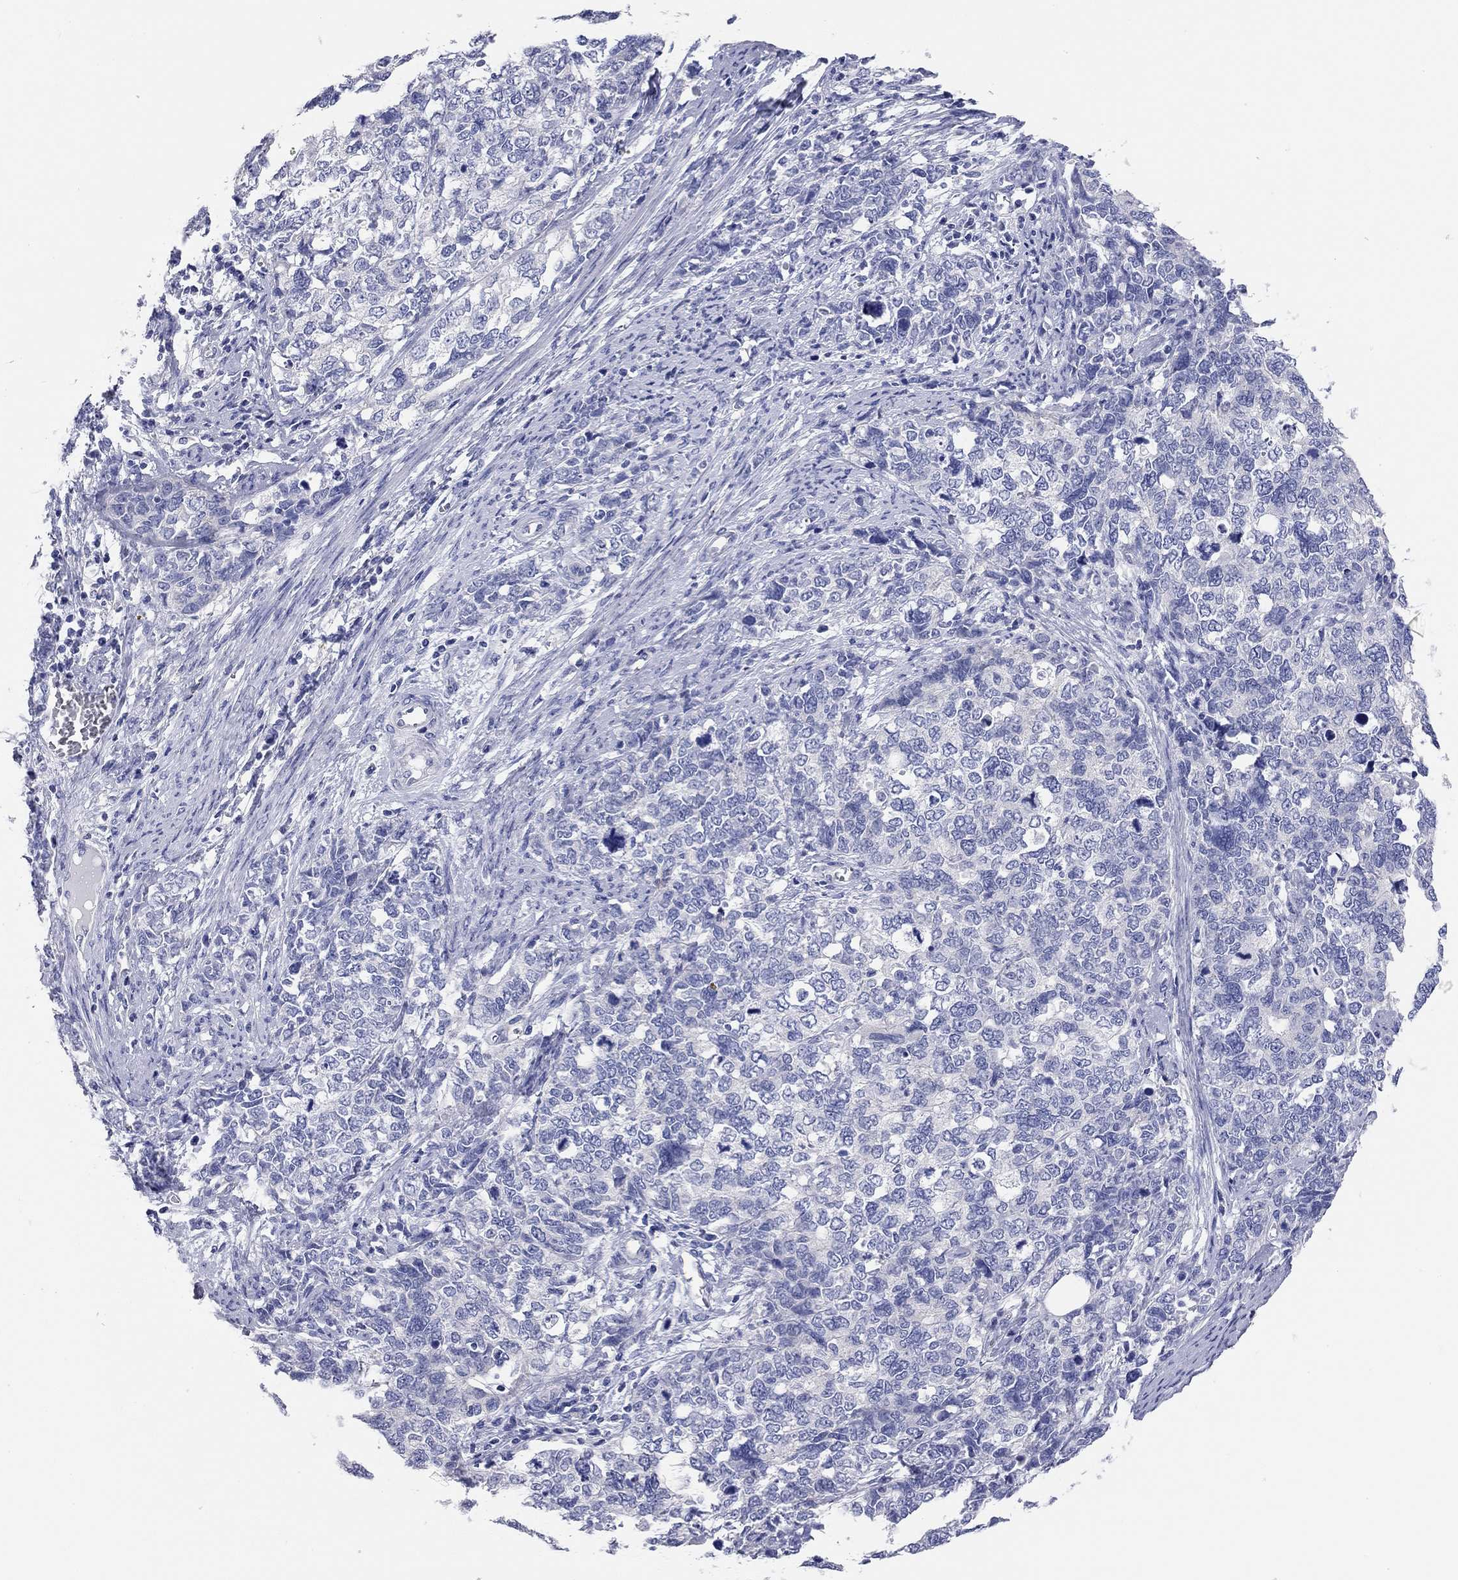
{"staining": {"intensity": "negative", "quantity": "none", "location": "none"}, "tissue": "cervical cancer", "cell_type": "Tumor cells", "image_type": "cancer", "snomed": [{"axis": "morphology", "description": "Squamous cell carcinoma, NOS"}, {"axis": "topography", "description": "Cervix"}], "caption": "This is an IHC histopathology image of squamous cell carcinoma (cervical). There is no positivity in tumor cells.", "gene": "TMEM221", "patient": {"sex": "female", "age": 63}}